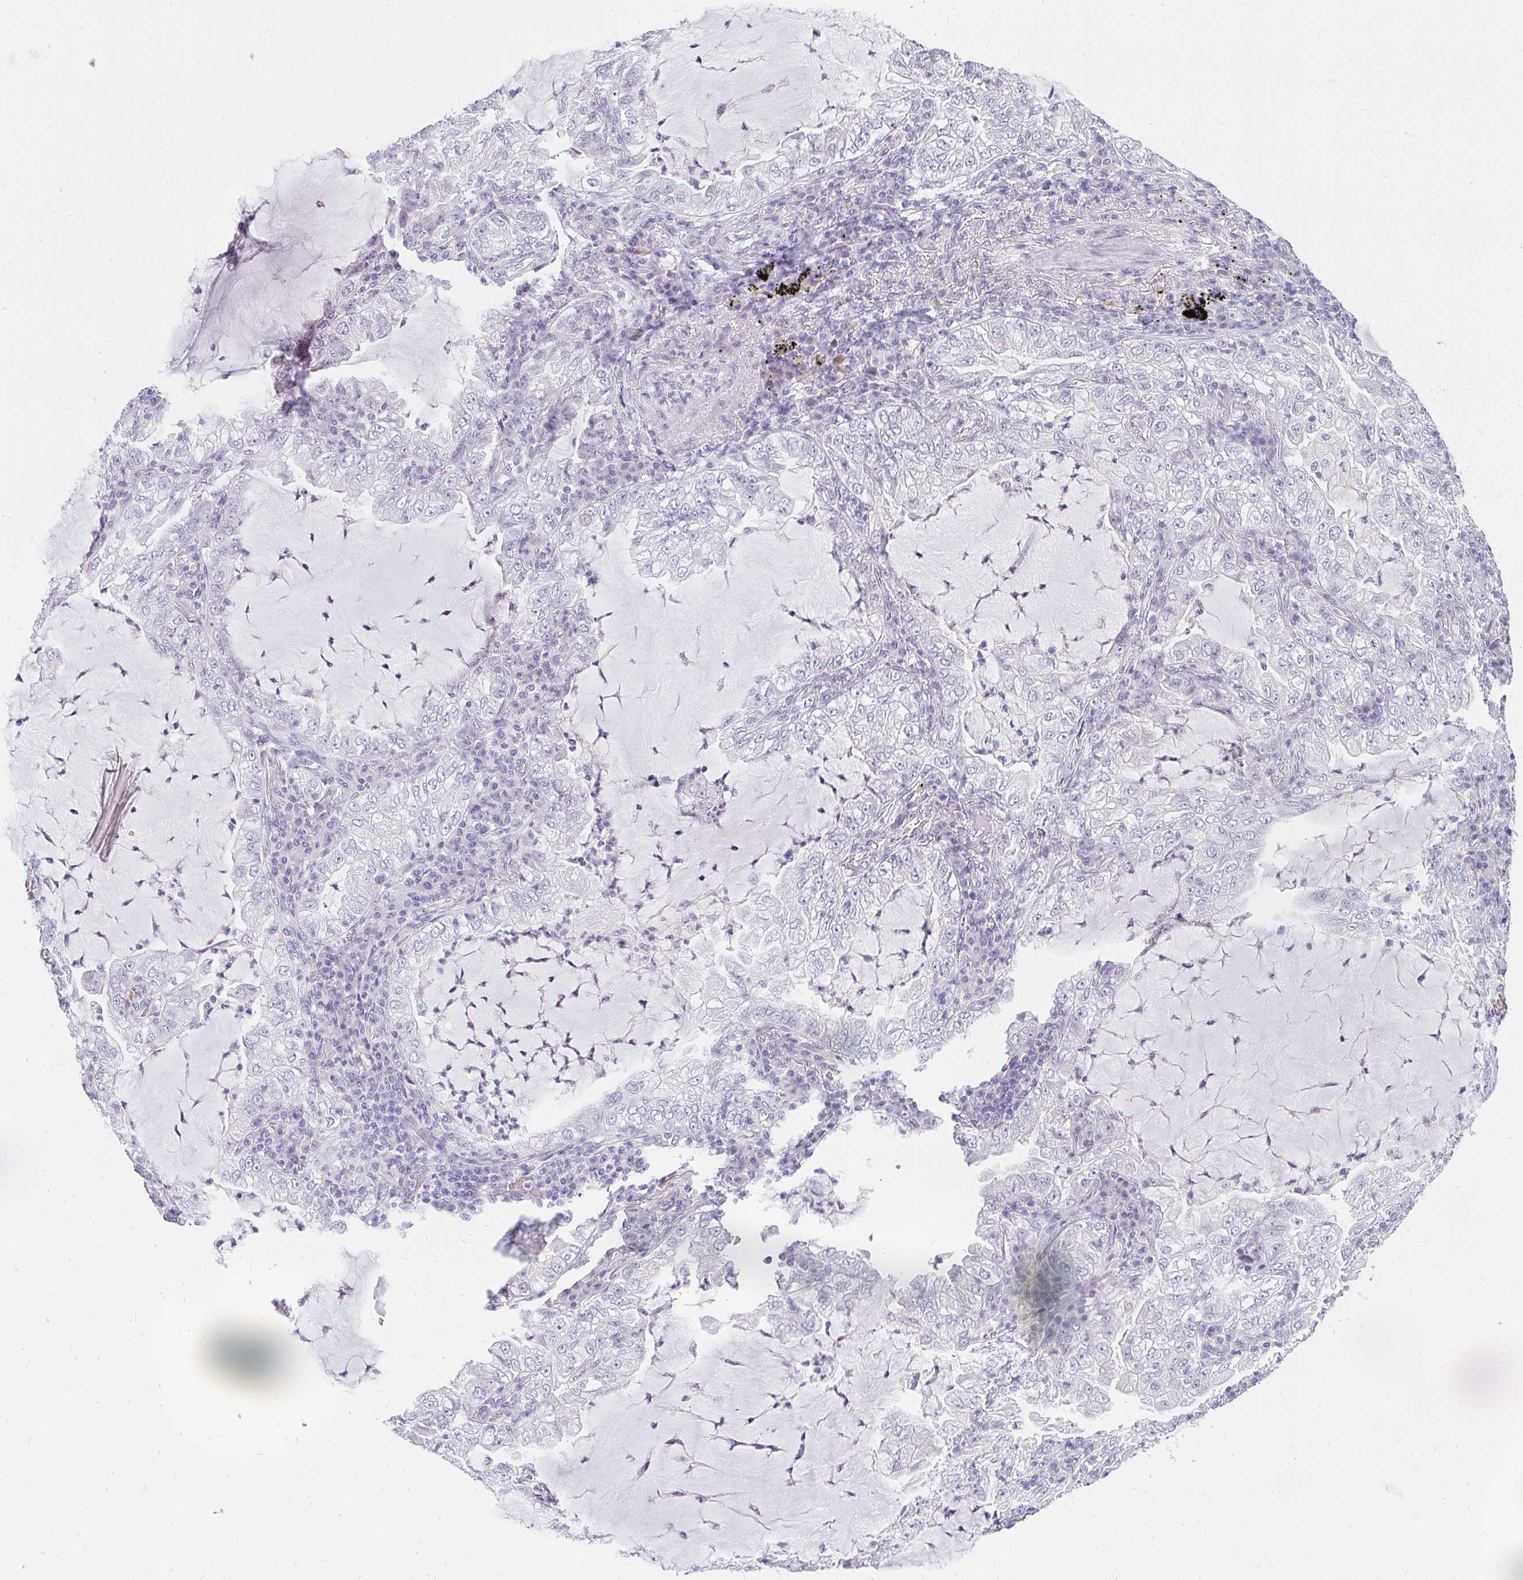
{"staining": {"intensity": "negative", "quantity": "none", "location": "none"}, "tissue": "lung cancer", "cell_type": "Tumor cells", "image_type": "cancer", "snomed": [{"axis": "morphology", "description": "Adenocarcinoma, NOS"}, {"axis": "topography", "description": "Lung"}], "caption": "Immunohistochemistry photomicrograph of human lung adenocarcinoma stained for a protein (brown), which reveals no positivity in tumor cells.", "gene": "PPP1R3G", "patient": {"sex": "female", "age": 73}}